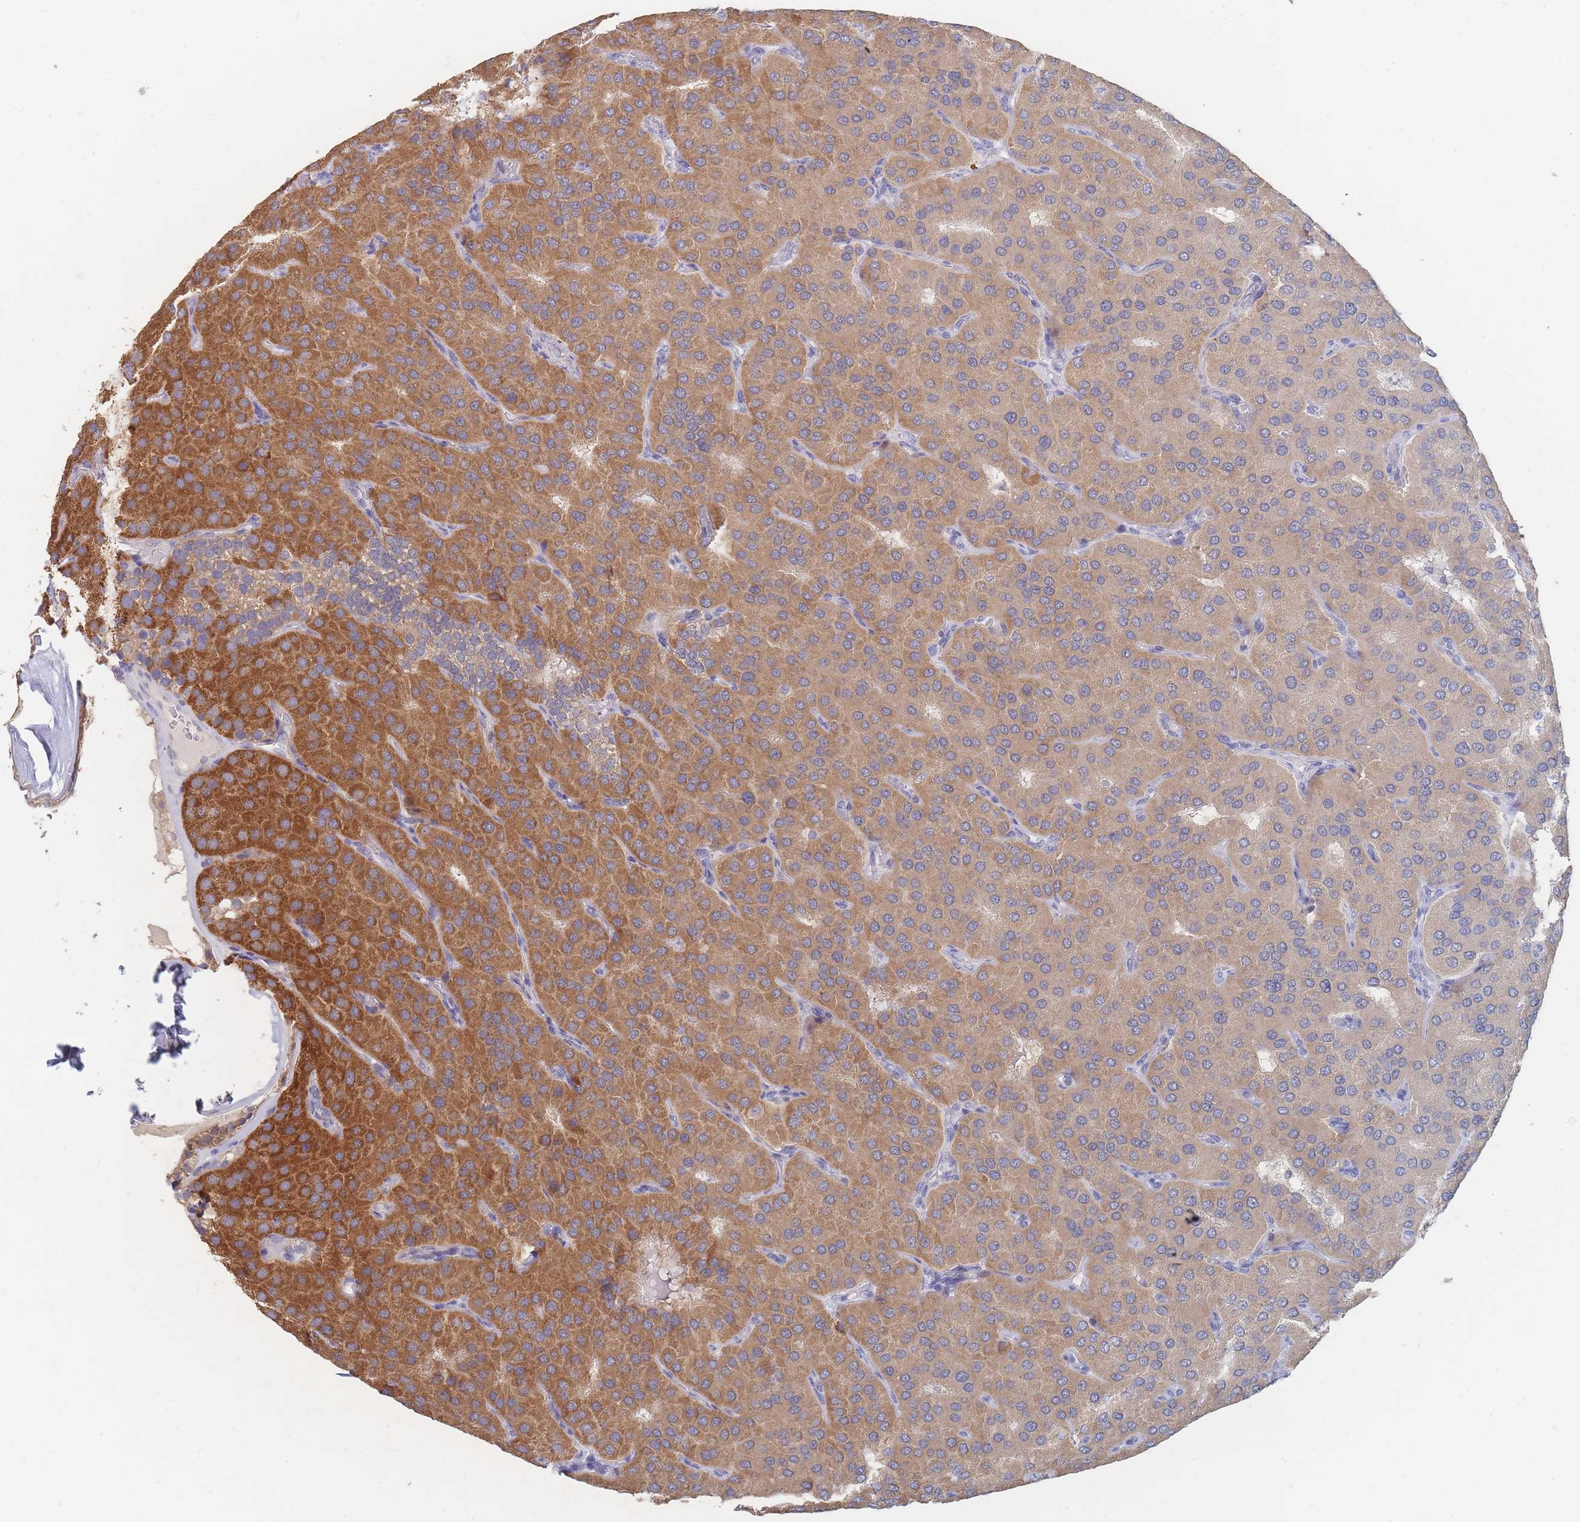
{"staining": {"intensity": "strong", "quantity": "25%-75%", "location": "cytoplasmic/membranous"}, "tissue": "parathyroid gland", "cell_type": "Glandular cells", "image_type": "normal", "snomed": [{"axis": "morphology", "description": "Normal tissue, NOS"}, {"axis": "morphology", "description": "Adenoma, NOS"}, {"axis": "topography", "description": "Parathyroid gland"}], "caption": "Immunohistochemistry of unremarkable parathyroid gland displays high levels of strong cytoplasmic/membranous expression in approximately 25%-75% of glandular cells. The protein of interest is stained brown, and the nuclei are stained in blue (DAB IHC with brightfield microscopy, high magnification).", "gene": "PPP6C", "patient": {"sex": "female", "age": 86}}